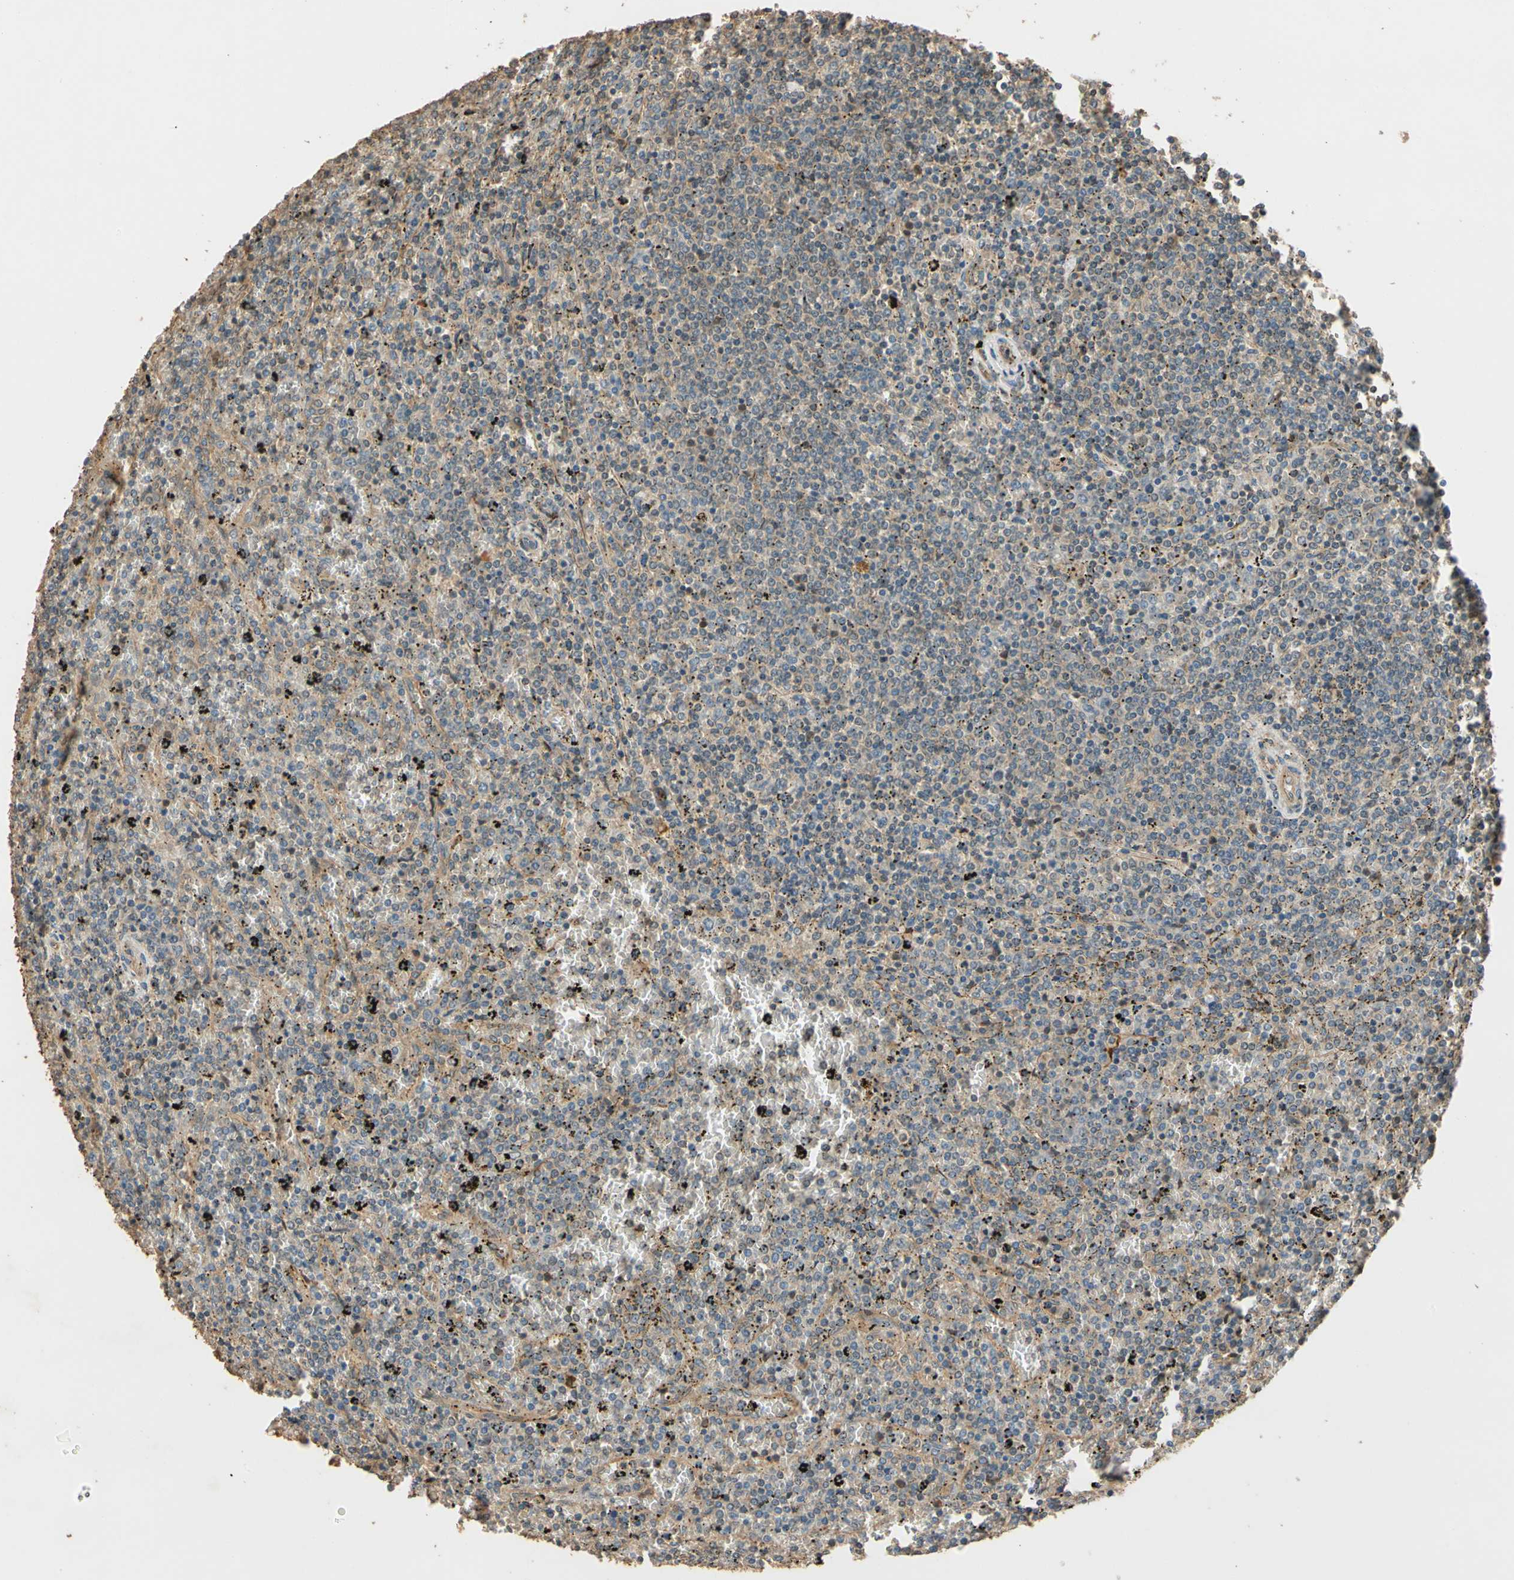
{"staining": {"intensity": "weak", "quantity": "<25%", "location": "cytoplasmic/membranous"}, "tissue": "lymphoma", "cell_type": "Tumor cells", "image_type": "cancer", "snomed": [{"axis": "morphology", "description": "Malignant lymphoma, non-Hodgkin's type, Low grade"}, {"axis": "topography", "description": "Spleen"}], "caption": "A photomicrograph of human lymphoma is negative for staining in tumor cells. (Stains: DAB (3,3'-diaminobenzidine) IHC with hematoxylin counter stain, Microscopy: brightfield microscopy at high magnification).", "gene": "MGRN1", "patient": {"sex": "female", "age": 77}}